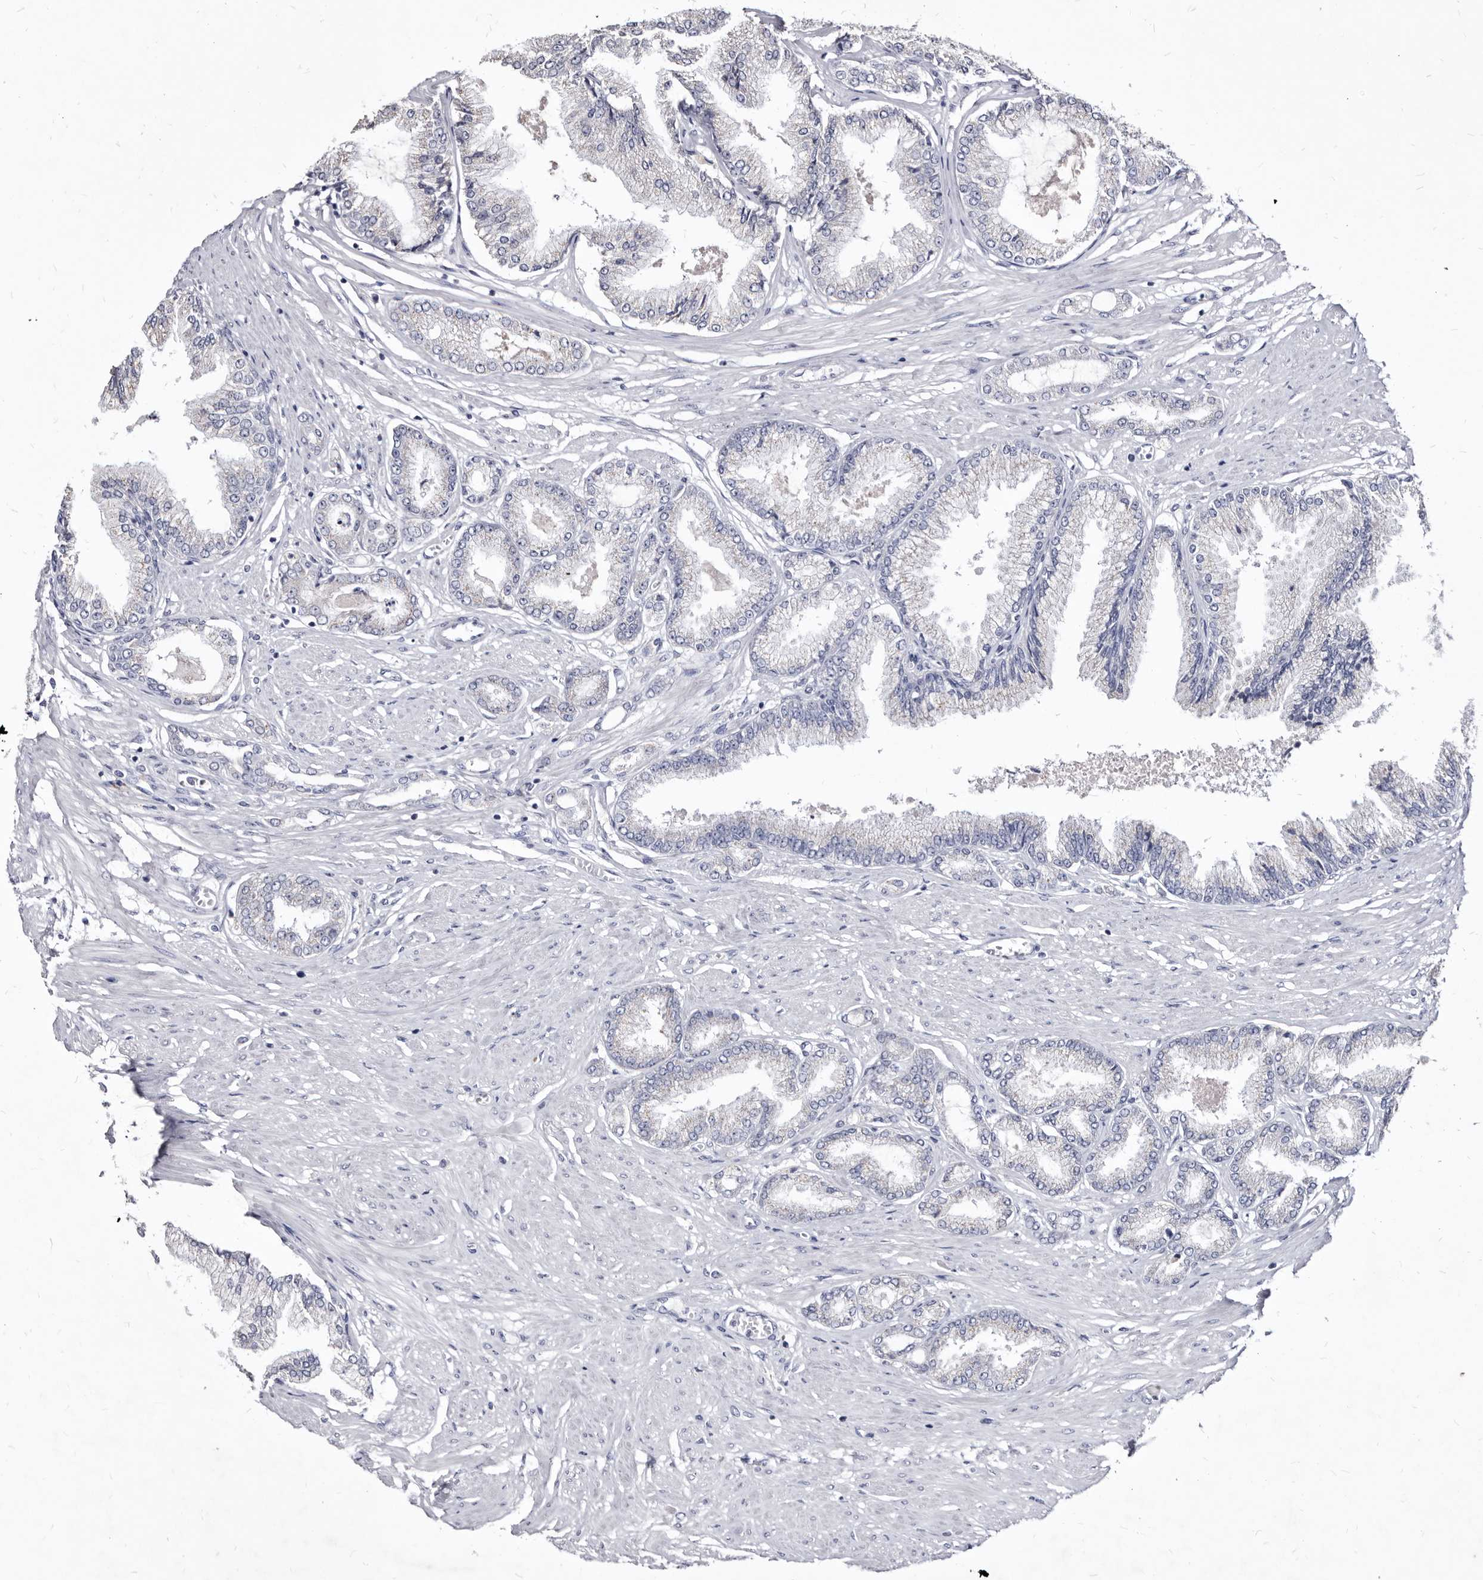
{"staining": {"intensity": "negative", "quantity": "none", "location": "none"}, "tissue": "prostate cancer", "cell_type": "Tumor cells", "image_type": "cancer", "snomed": [{"axis": "morphology", "description": "Adenocarcinoma, Low grade"}, {"axis": "topography", "description": "Prostate"}], "caption": "Immunohistochemistry histopathology image of prostate cancer stained for a protein (brown), which shows no expression in tumor cells. (Brightfield microscopy of DAB (3,3'-diaminobenzidine) IHC at high magnification).", "gene": "SLC39A2", "patient": {"sex": "male", "age": 63}}